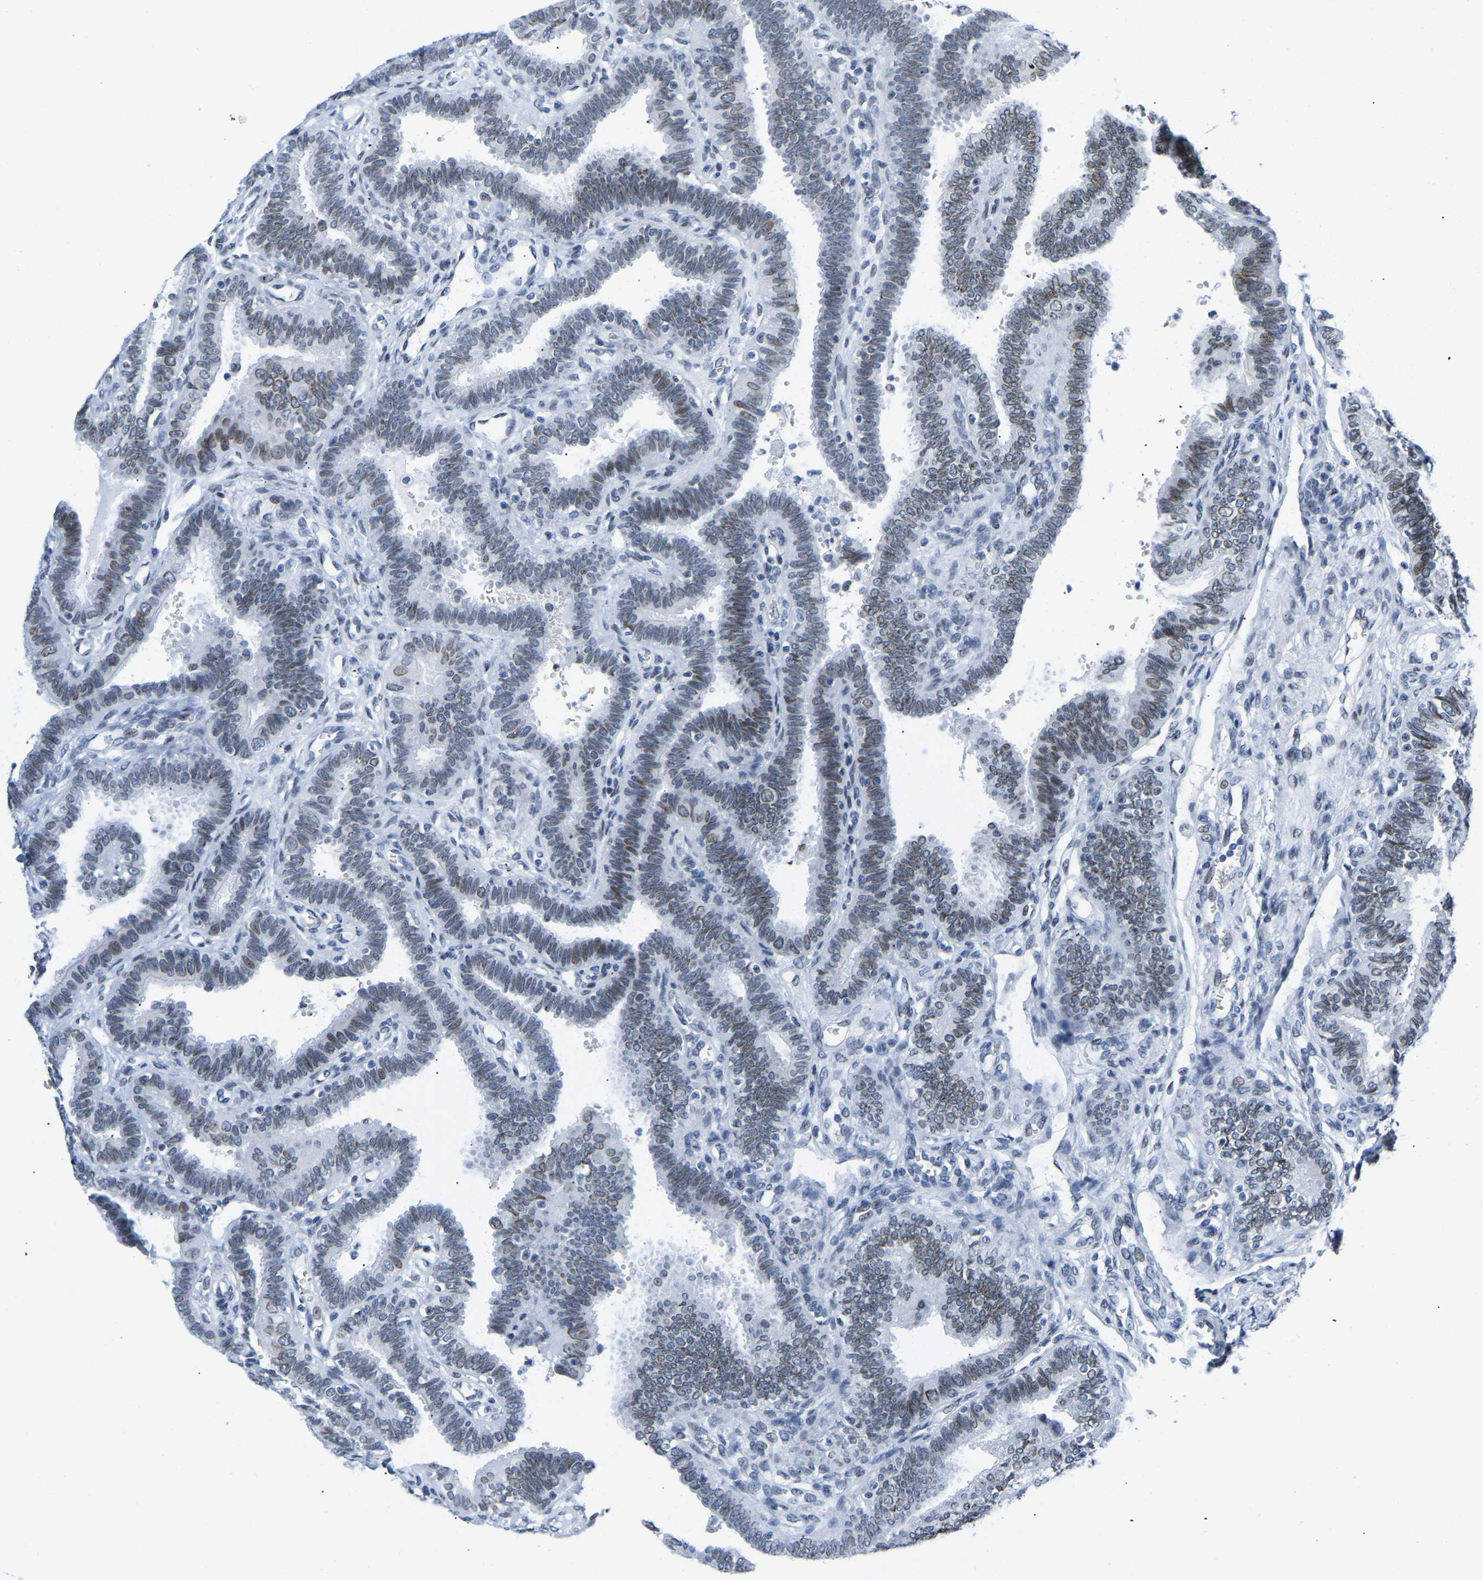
{"staining": {"intensity": "weak", "quantity": "25%-75%", "location": "nuclear"}, "tissue": "fallopian tube", "cell_type": "Glandular cells", "image_type": "normal", "snomed": [{"axis": "morphology", "description": "Normal tissue, NOS"}, {"axis": "topography", "description": "Fallopian tube"}, {"axis": "topography", "description": "Placenta"}], "caption": "An immunohistochemistry image of unremarkable tissue is shown. Protein staining in brown shows weak nuclear positivity in fallopian tube within glandular cells.", "gene": "UPK3A", "patient": {"sex": "female", "age": 34}}